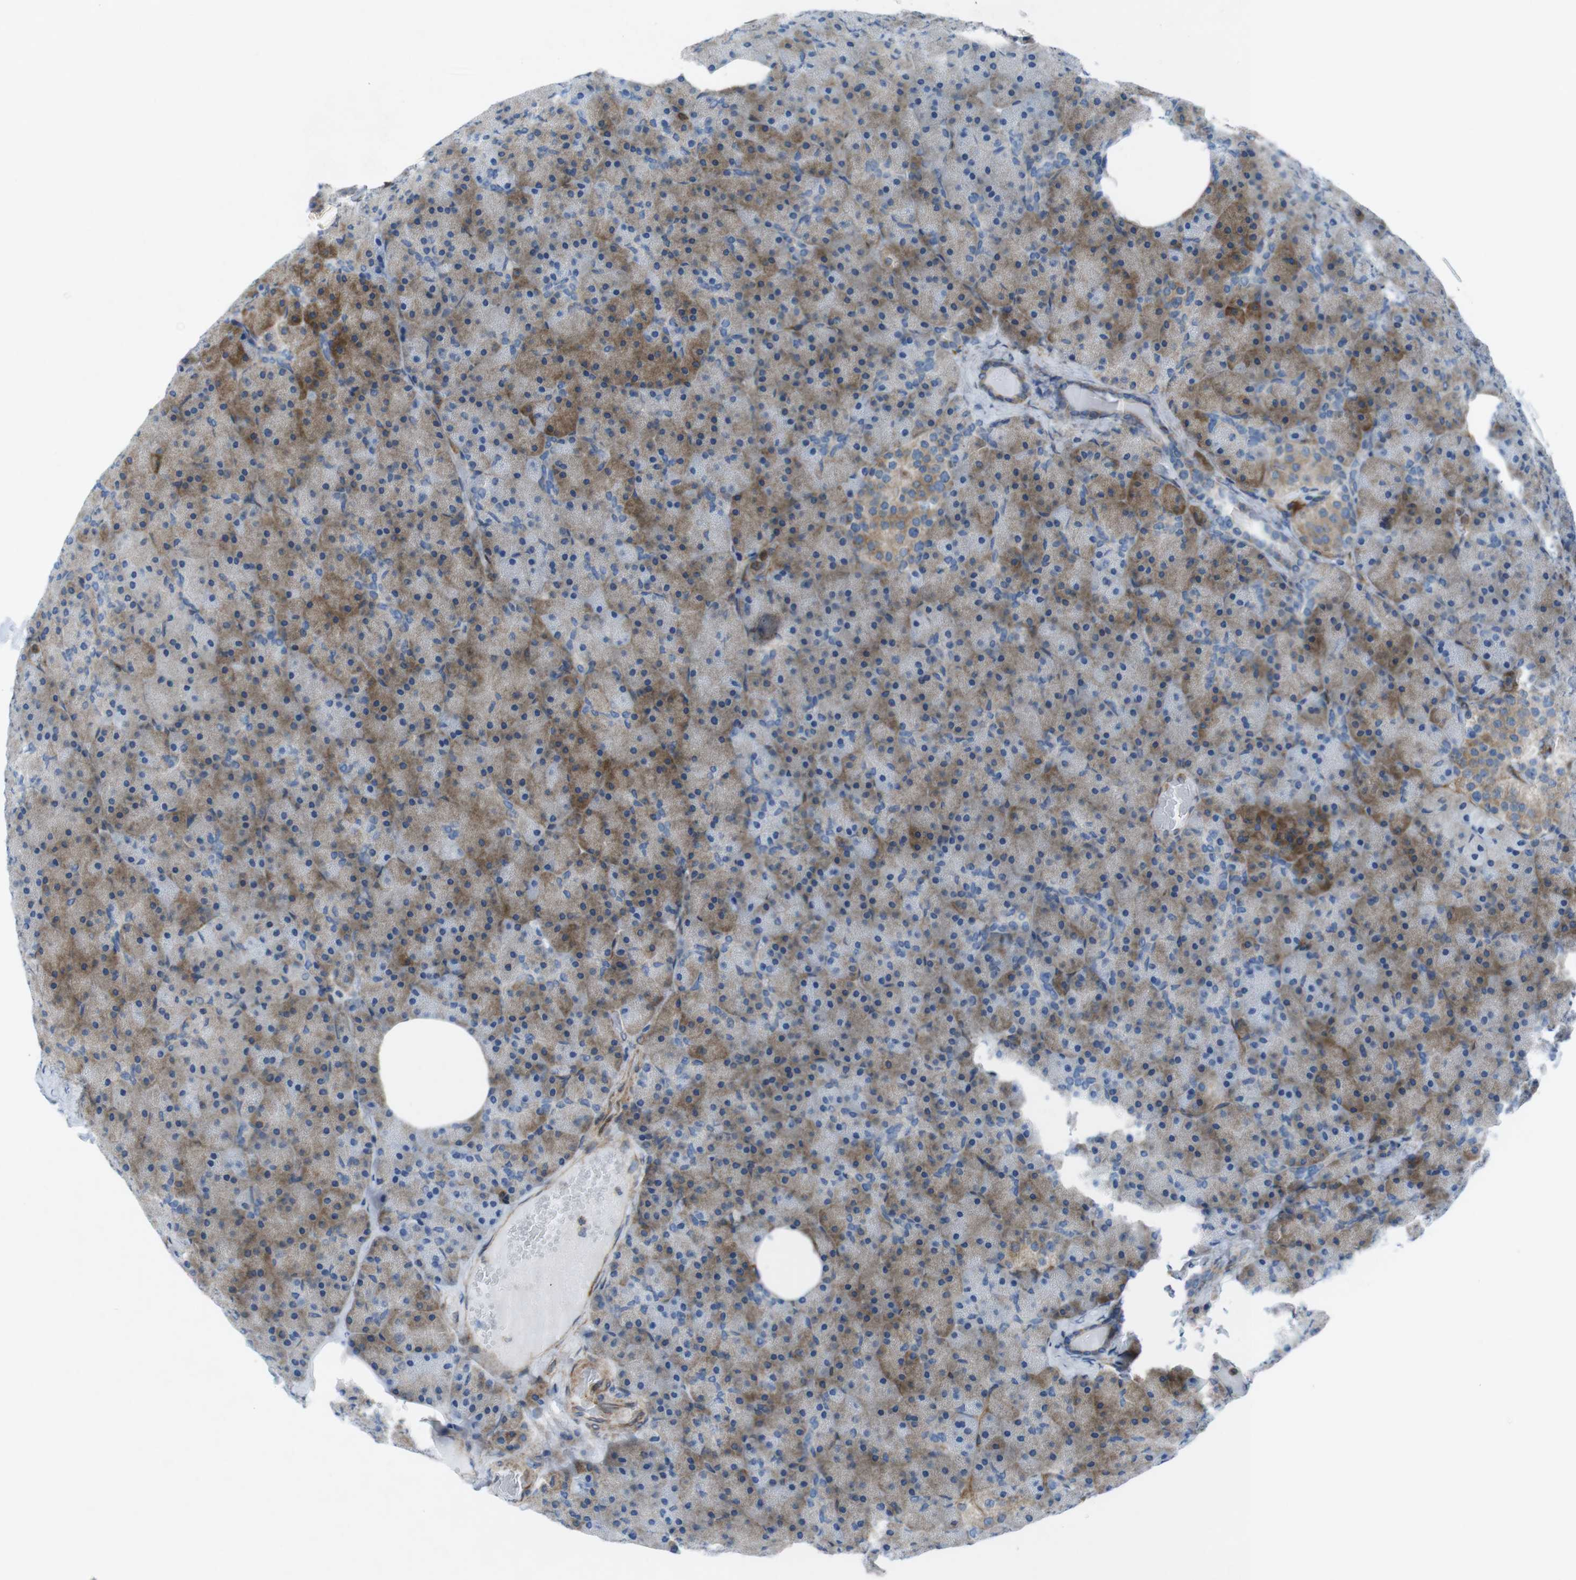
{"staining": {"intensity": "moderate", "quantity": ">75%", "location": "cytoplasmic/membranous"}, "tissue": "pancreas", "cell_type": "Exocrine glandular cells", "image_type": "normal", "snomed": [{"axis": "morphology", "description": "Normal tissue, NOS"}, {"axis": "topography", "description": "Pancreas"}], "caption": "Protein expression by immunohistochemistry demonstrates moderate cytoplasmic/membranous positivity in approximately >75% of exocrine glandular cells in unremarkable pancreas.", "gene": "DIAPH2", "patient": {"sex": "female", "age": 35}}